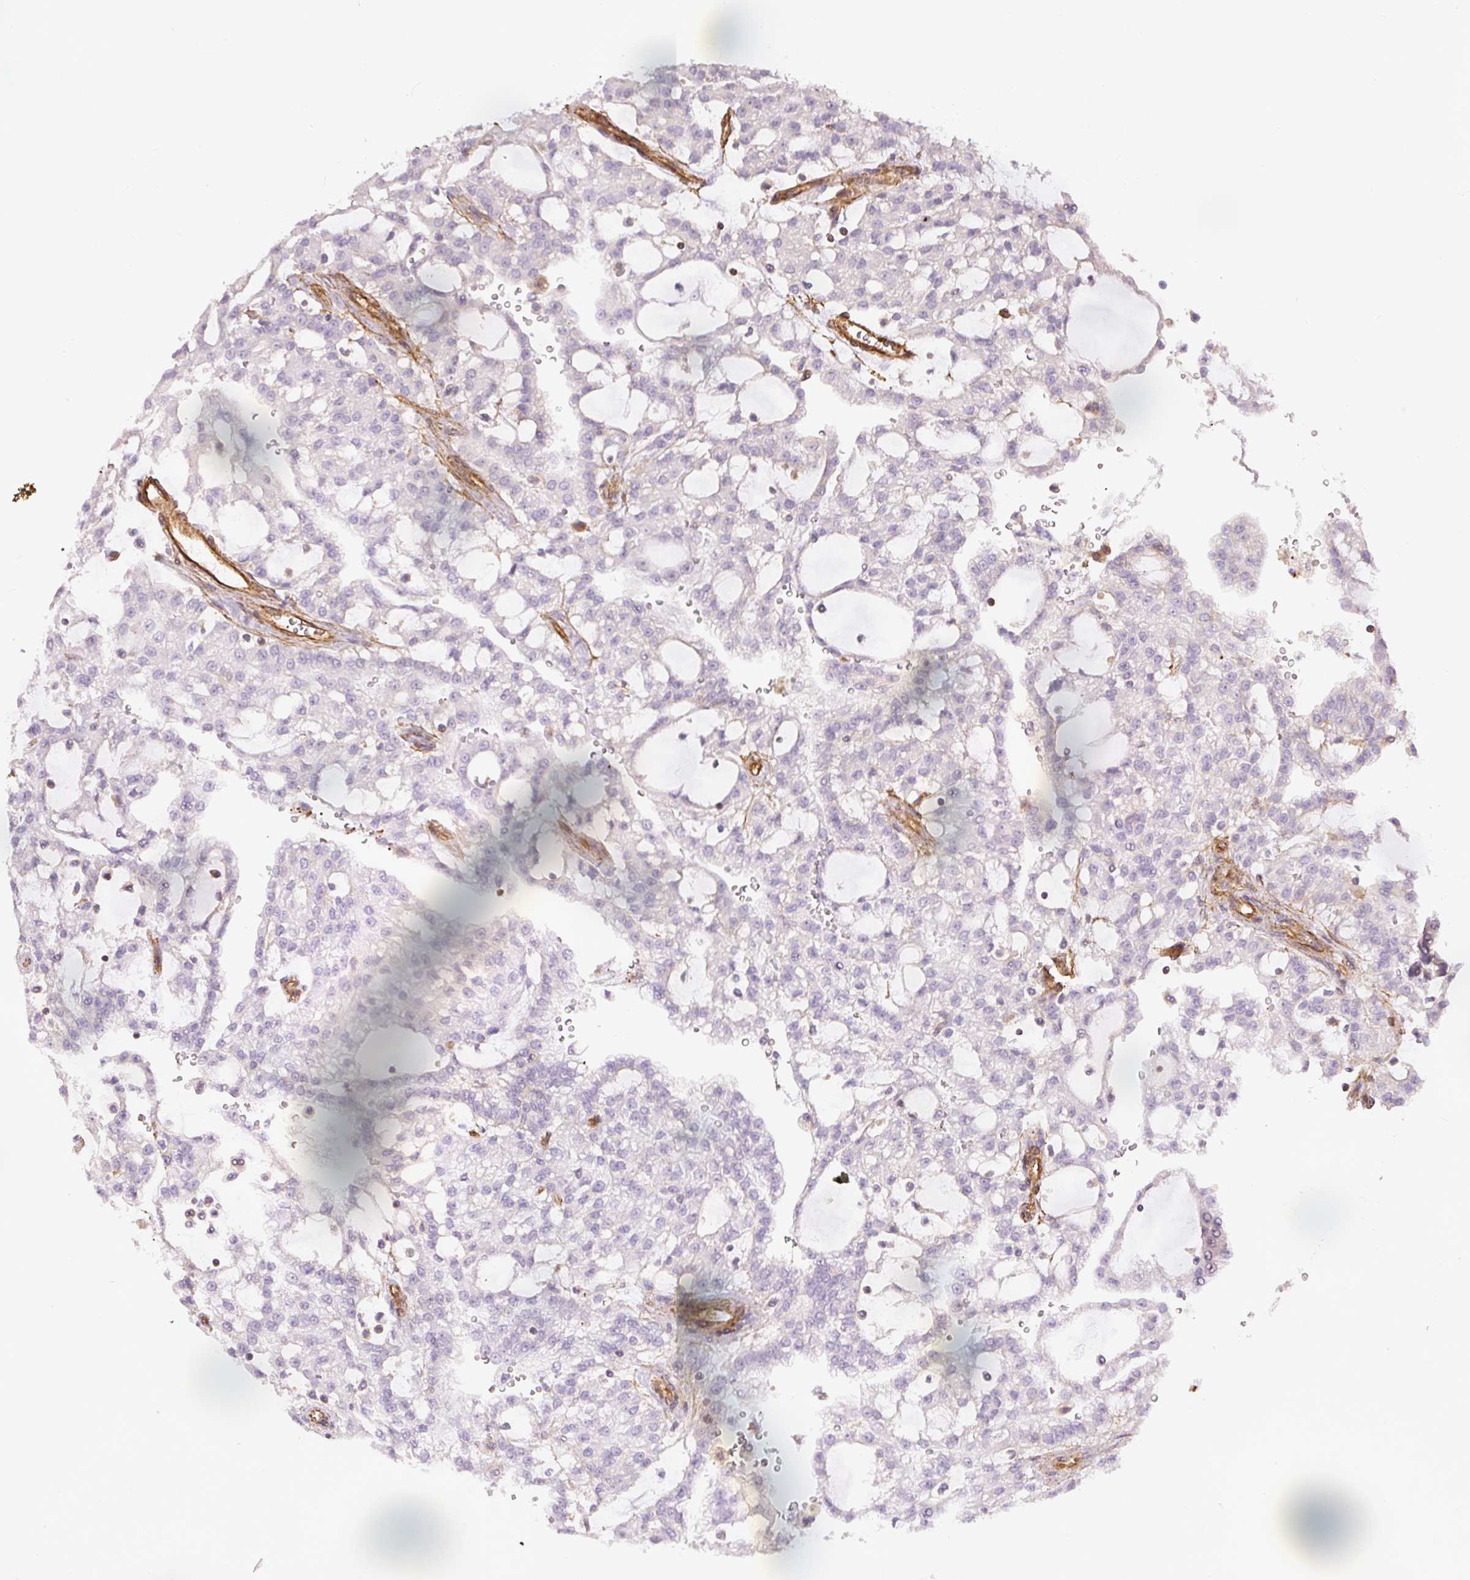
{"staining": {"intensity": "negative", "quantity": "none", "location": "none"}, "tissue": "renal cancer", "cell_type": "Tumor cells", "image_type": "cancer", "snomed": [{"axis": "morphology", "description": "Adenocarcinoma, NOS"}, {"axis": "topography", "description": "Kidney"}], "caption": "DAB immunohistochemical staining of renal adenocarcinoma exhibits no significant expression in tumor cells.", "gene": "MYL12A", "patient": {"sex": "male", "age": 63}}